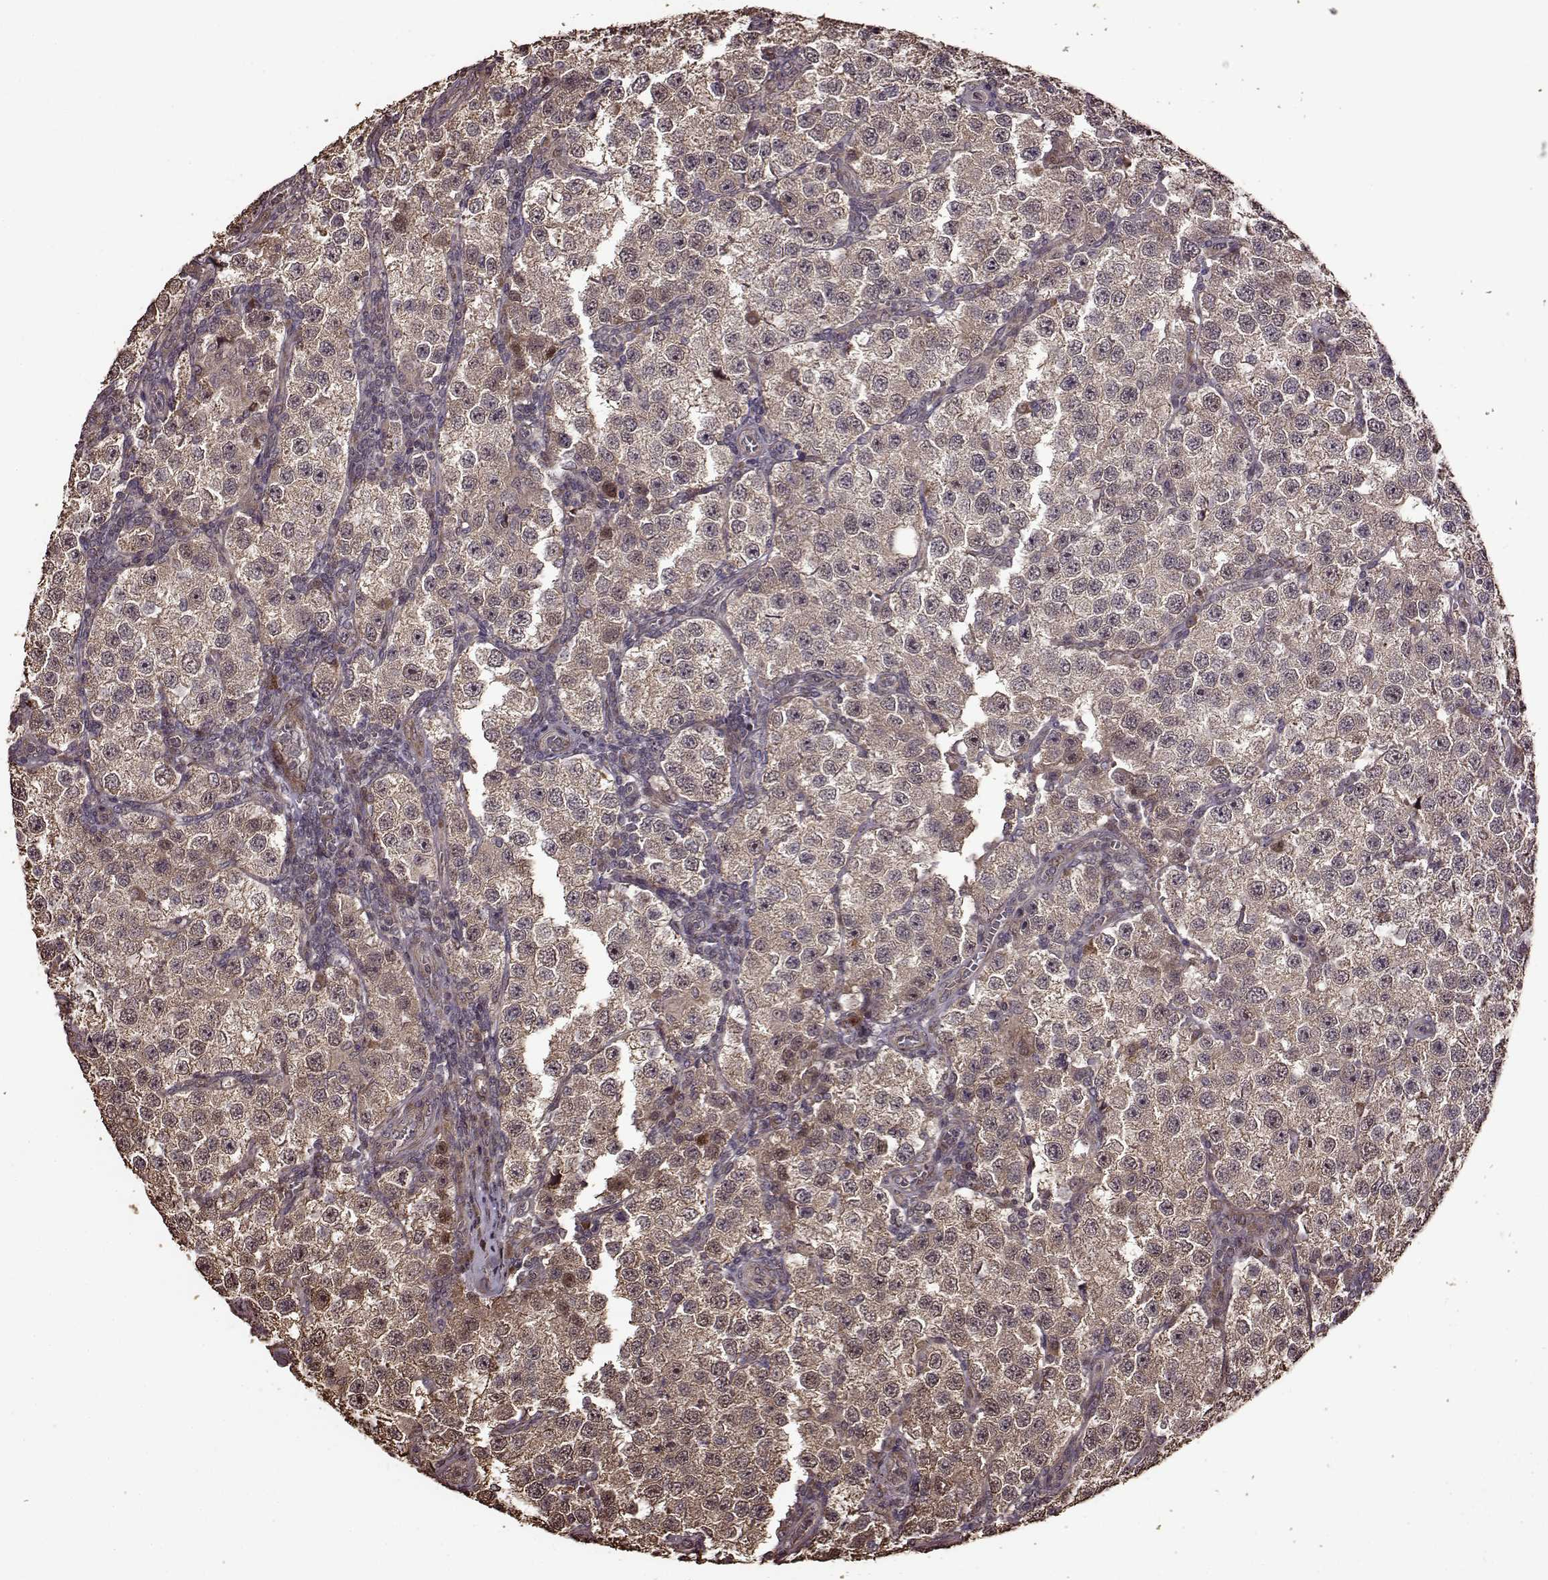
{"staining": {"intensity": "weak", "quantity": "25%-75%", "location": "cytoplasmic/membranous"}, "tissue": "testis cancer", "cell_type": "Tumor cells", "image_type": "cancer", "snomed": [{"axis": "morphology", "description": "Seminoma, NOS"}, {"axis": "topography", "description": "Testis"}], "caption": "Immunohistochemical staining of human seminoma (testis) displays low levels of weak cytoplasmic/membranous positivity in about 25%-75% of tumor cells.", "gene": "FBXW11", "patient": {"sex": "male", "age": 37}}